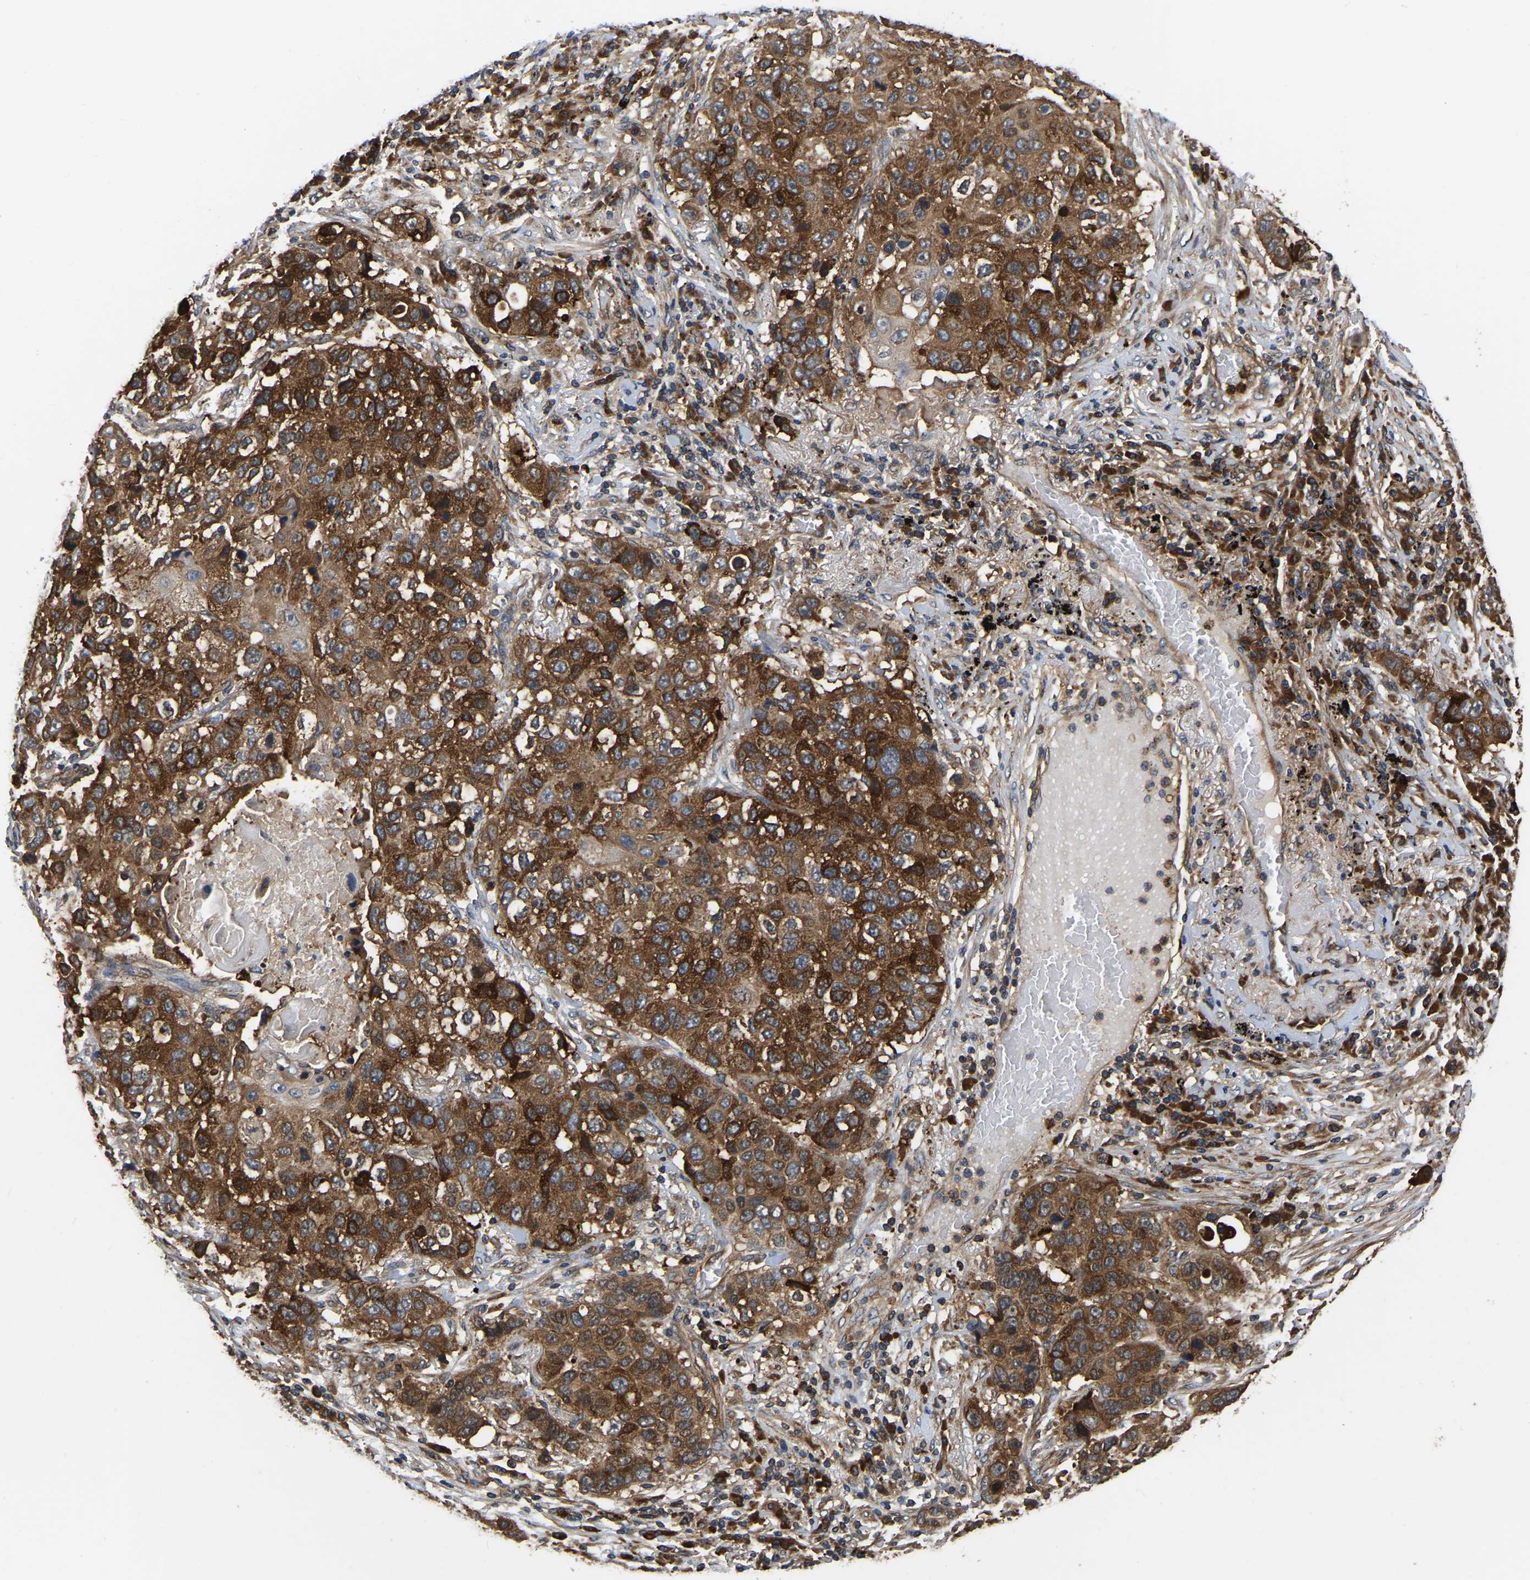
{"staining": {"intensity": "strong", "quantity": ">75%", "location": "cytoplasmic/membranous"}, "tissue": "lung cancer", "cell_type": "Tumor cells", "image_type": "cancer", "snomed": [{"axis": "morphology", "description": "Squamous cell carcinoma, NOS"}, {"axis": "topography", "description": "Lung"}], "caption": "A photomicrograph of human lung cancer (squamous cell carcinoma) stained for a protein exhibits strong cytoplasmic/membranous brown staining in tumor cells.", "gene": "GARS1", "patient": {"sex": "male", "age": 57}}